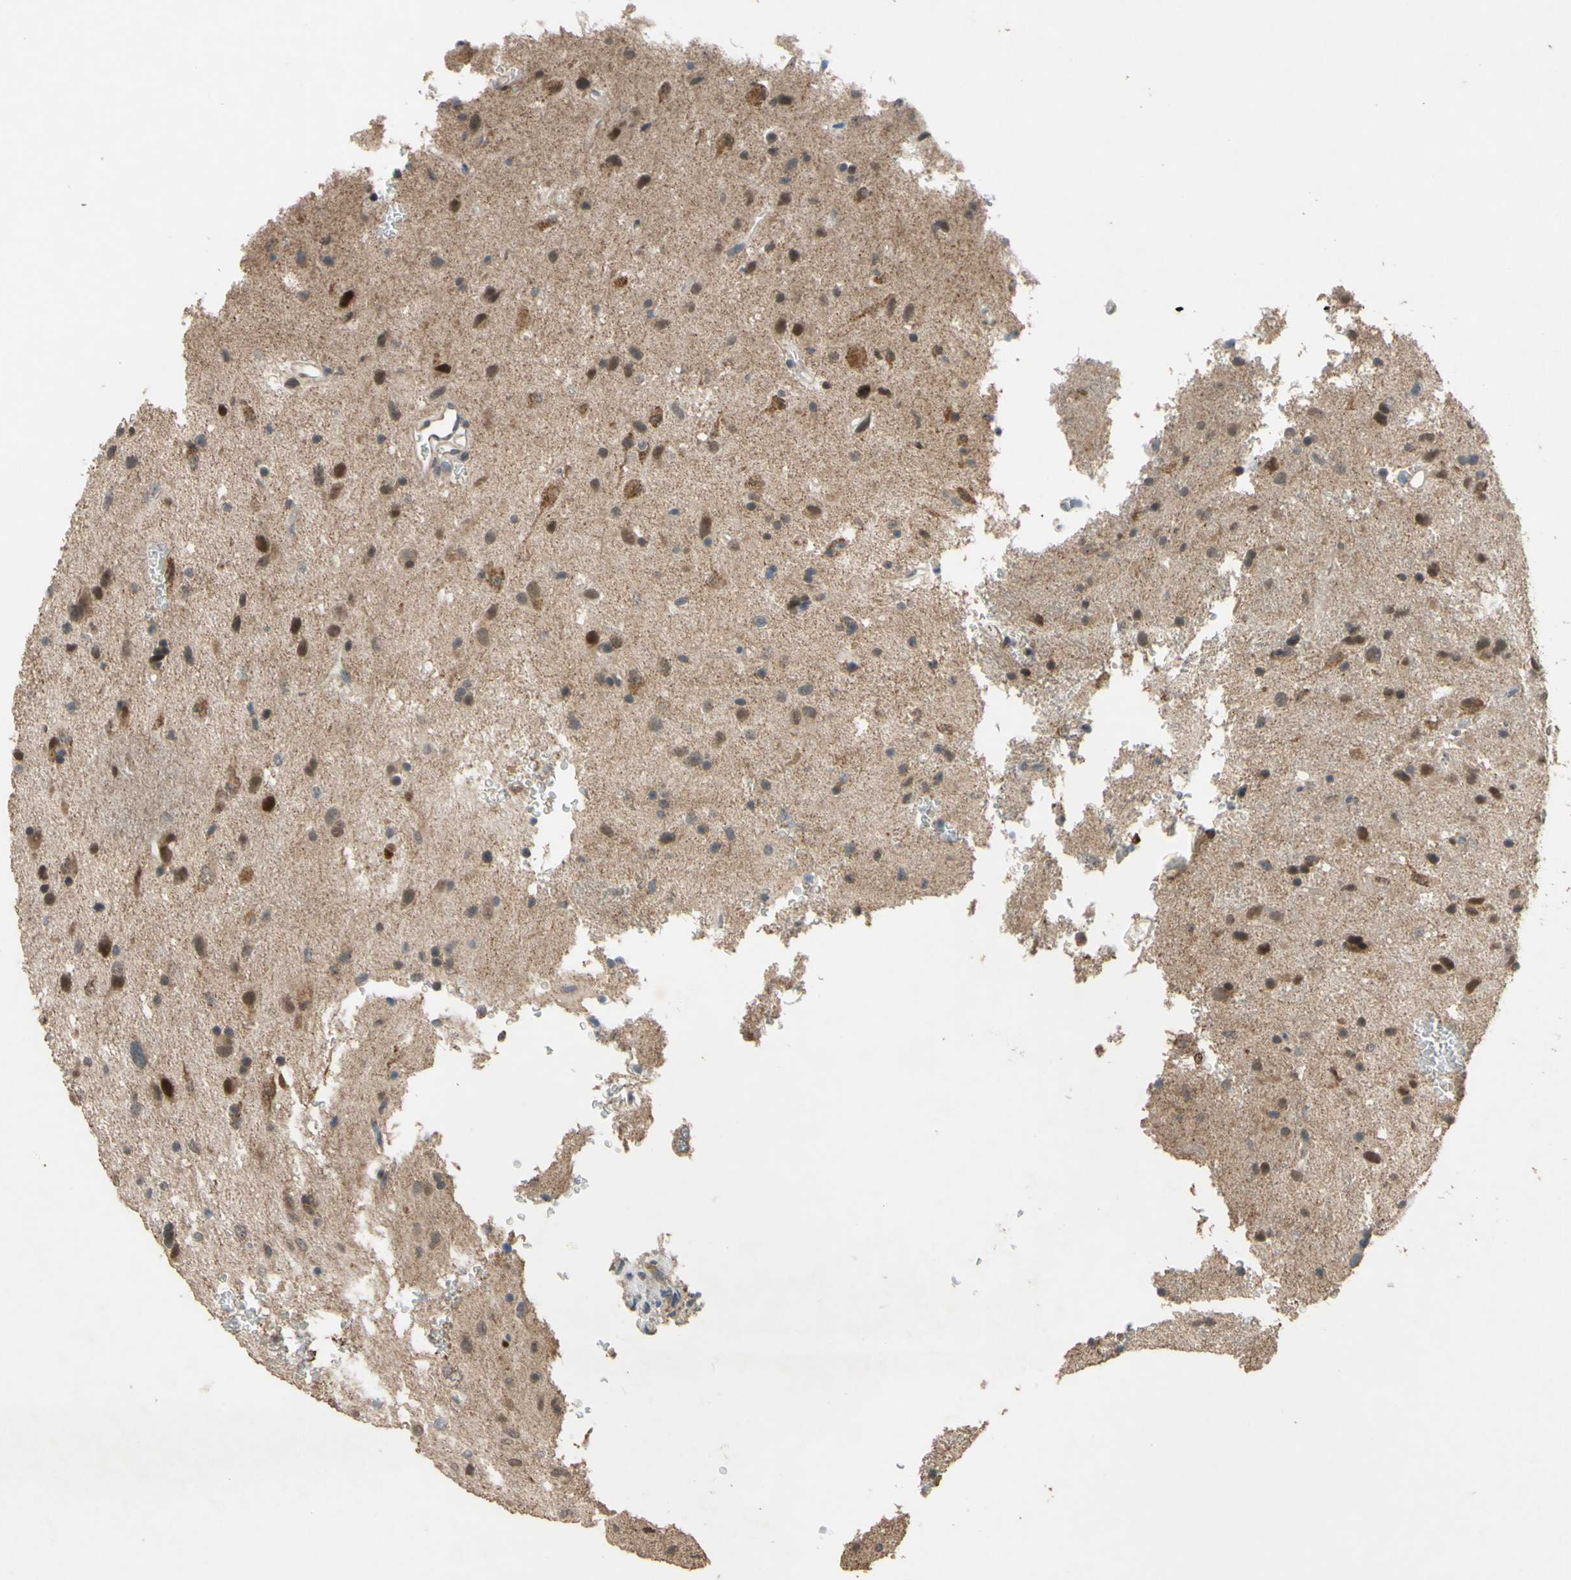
{"staining": {"intensity": "moderate", "quantity": ">75%", "location": "cytoplasmic/membranous,nuclear"}, "tissue": "glioma", "cell_type": "Tumor cells", "image_type": "cancer", "snomed": [{"axis": "morphology", "description": "Glioma, malignant, Low grade"}, {"axis": "topography", "description": "Brain"}], "caption": "Immunohistochemistry (DAB) staining of low-grade glioma (malignant) exhibits moderate cytoplasmic/membranous and nuclear protein expression in approximately >75% of tumor cells.", "gene": "CD164", "patient": {"sex": "male", "age": 77}}